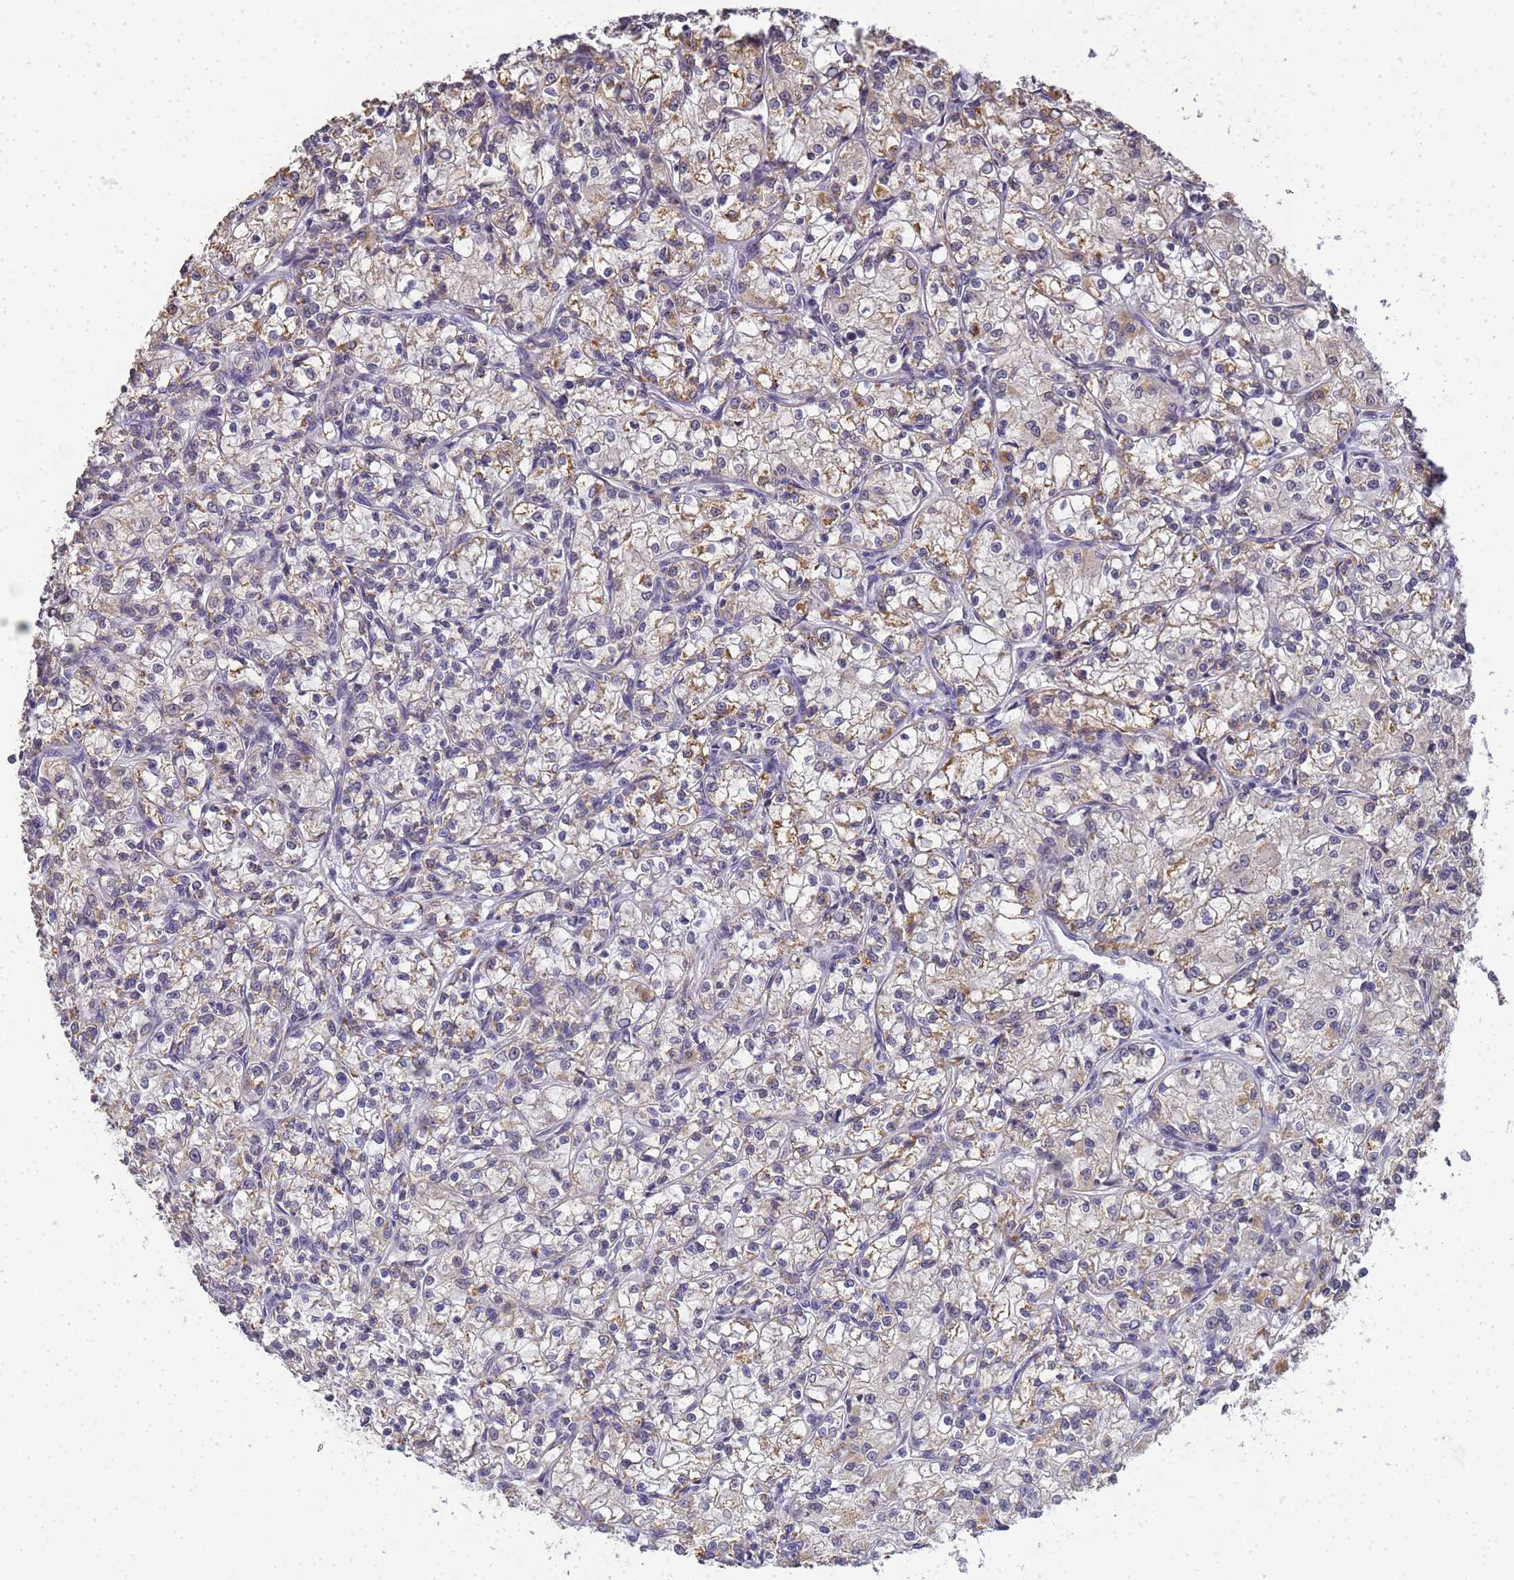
{"staining": {"intensity": "weak", "quantity": "<25%", "location": "cytoplasmic/membranous"}, "tissue": "renal cancer", "cell_type": "Tumor cells", "image_type": "cancer", "snomed": [{"axis": "morphology", "description": "Adenocarcinoma, NOS"}, {"axis": "topography", "description": "Kidney"}], "caption": "The immunohistochemistry (IHC) micrograph has no significant positivity in tumor cells of renal adenocarcinoma tissue.", "gene": "MYL7", "patient": {"sex": "female", "age": 59}}